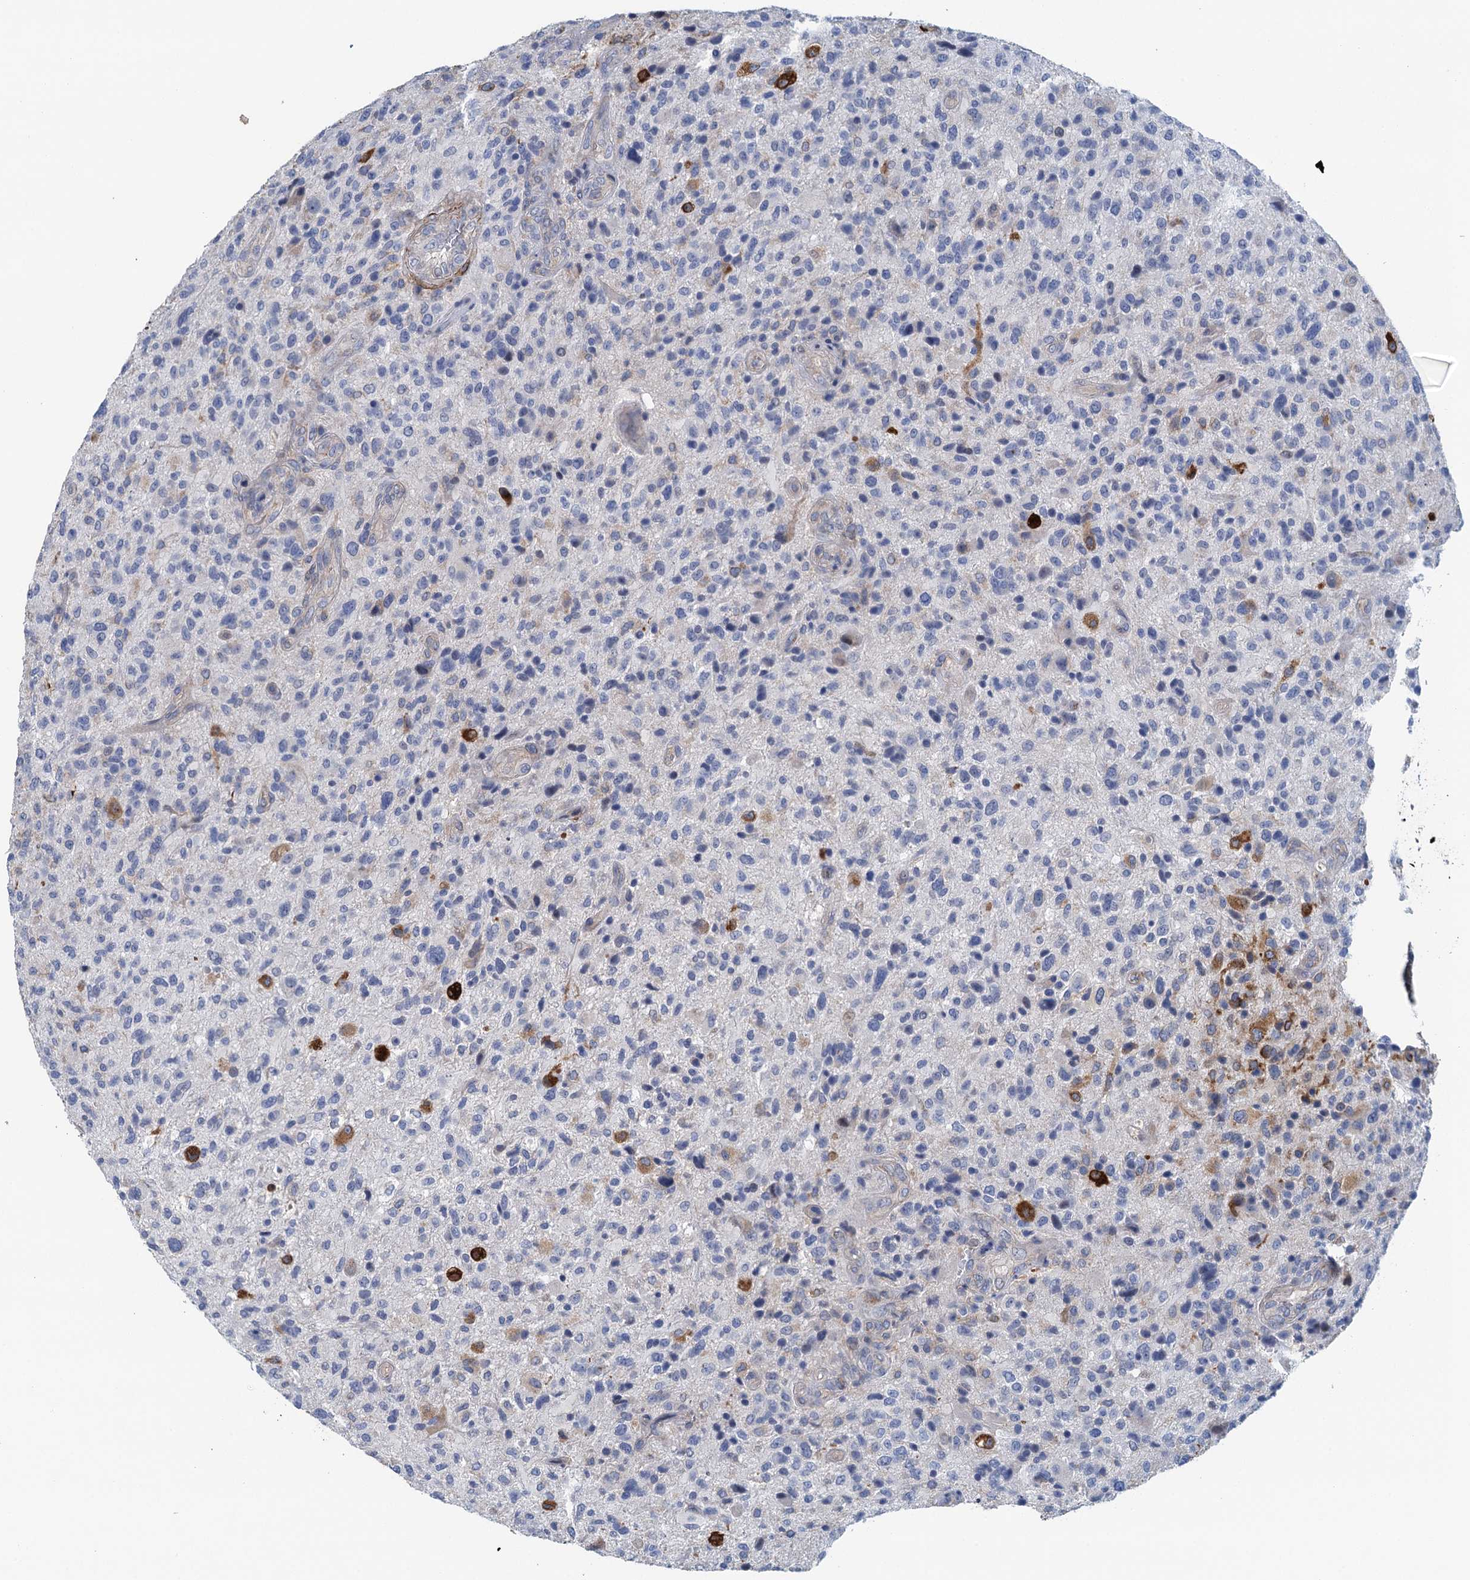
{"staining": {"intensity": "negative", "quantity": "none", "location": "none"}, "tissue": "glioma", "cell_type": "Tumor cells", "image_type": "cancer", "snomed": [{"axis": "morphology", "description": "Glioma, malignant, High grade"}, {"axis": "topography", "description": "Brain"}], "caption": "Tumor cells are negative for brown protein staining in malignant glioma (high-grade).", "gene": "RSAD2", "patient": {"sex": "male", "age": 47}}